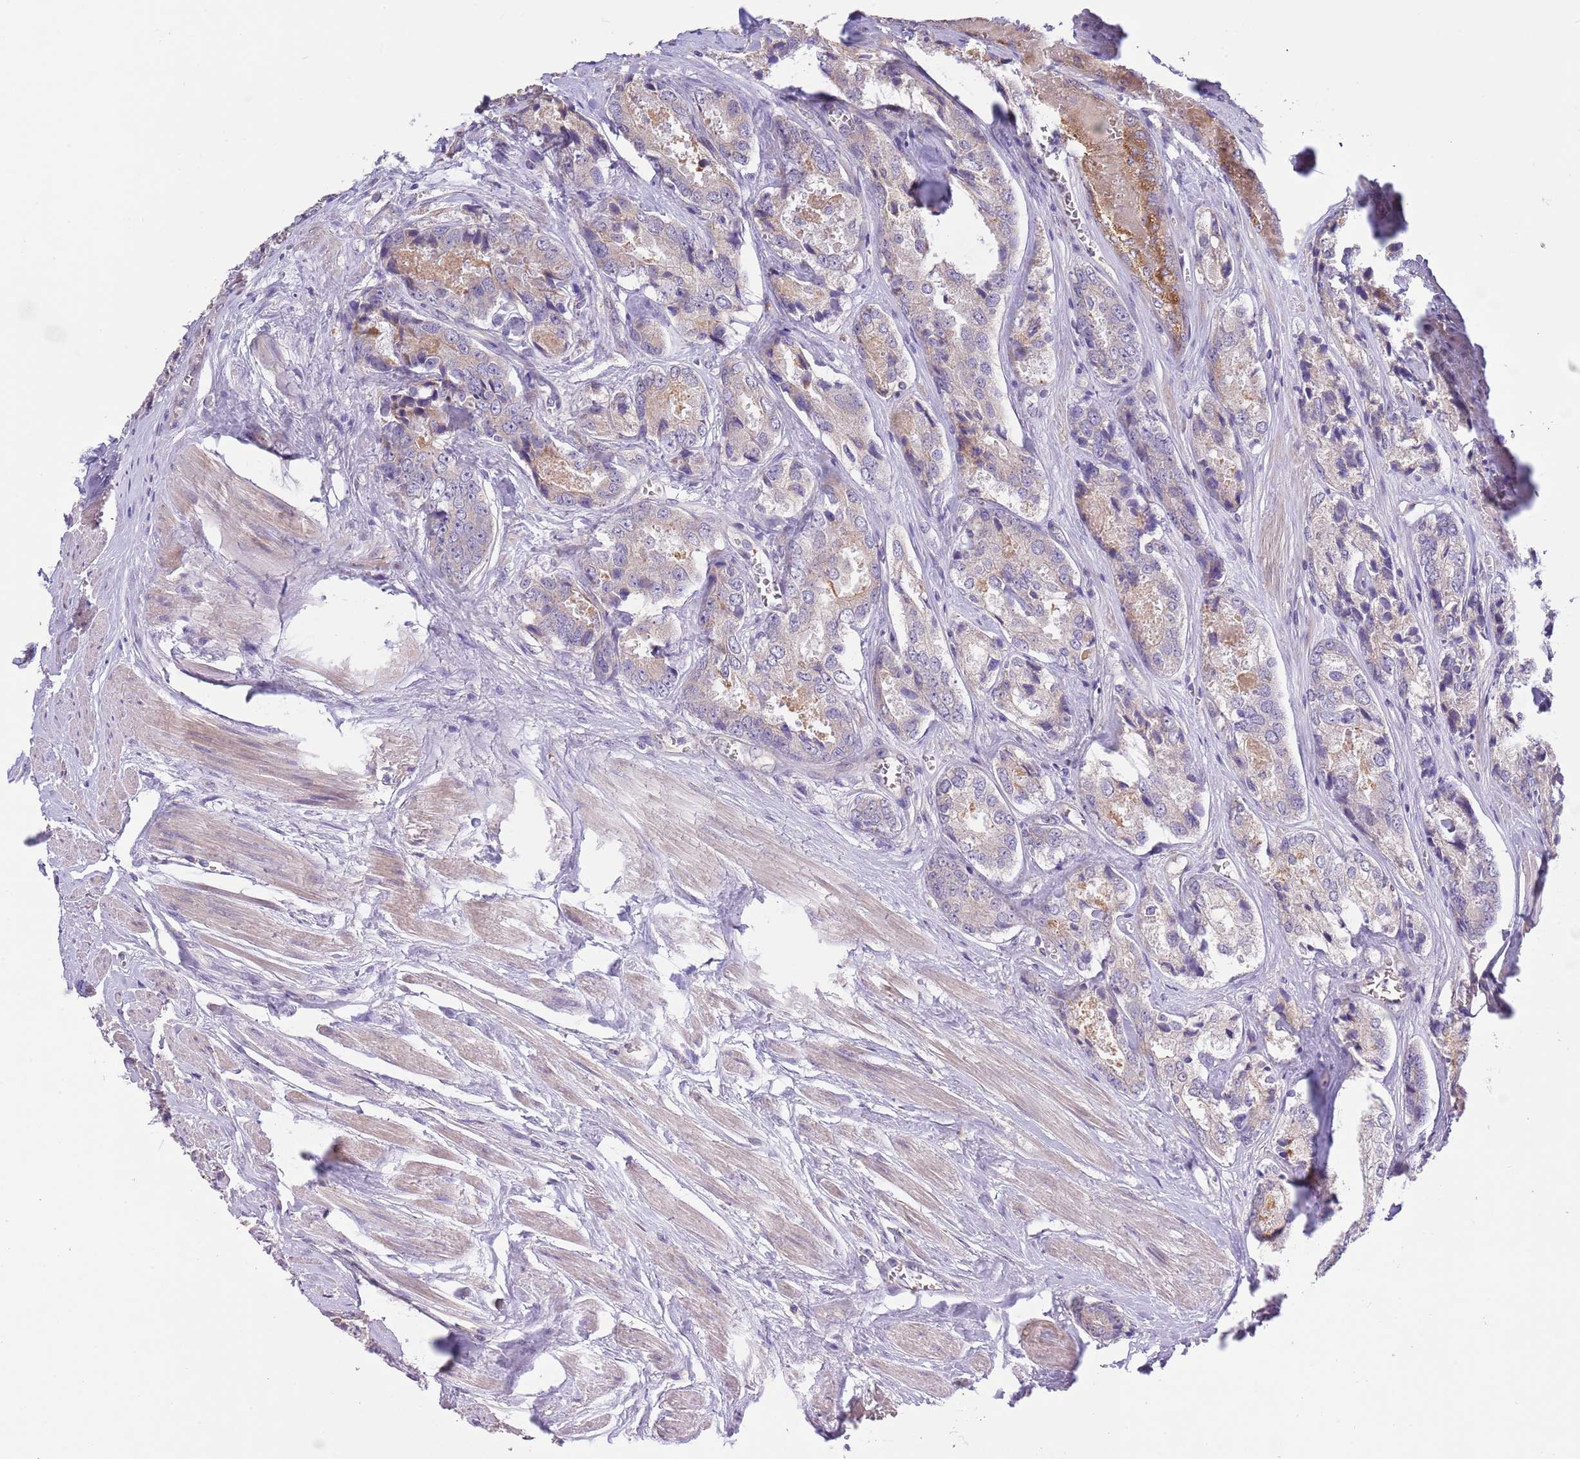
{"staining": {"intensity": "weak", "quantity": "25%-75%", "location": "cytoplasmic/membranous"}, "tissue": "prostate cancer", "cell_type": "Tumor cells", "image_type": "cancer", "snomed": [{"axis": "morphology", "description": "Adenocarcinoma, Low grade"}, {"axis": "topography", "description": "Prostate"}], "caption": "Protein staining of adenocarcinoma (low-grade) (prostate) tissue shows weak cytoplasmic/membranous positivity in approximately 25%-75% of tumor cells.", "gene": "LIPJ", "patient": {"sex": "male", "age": 68}}